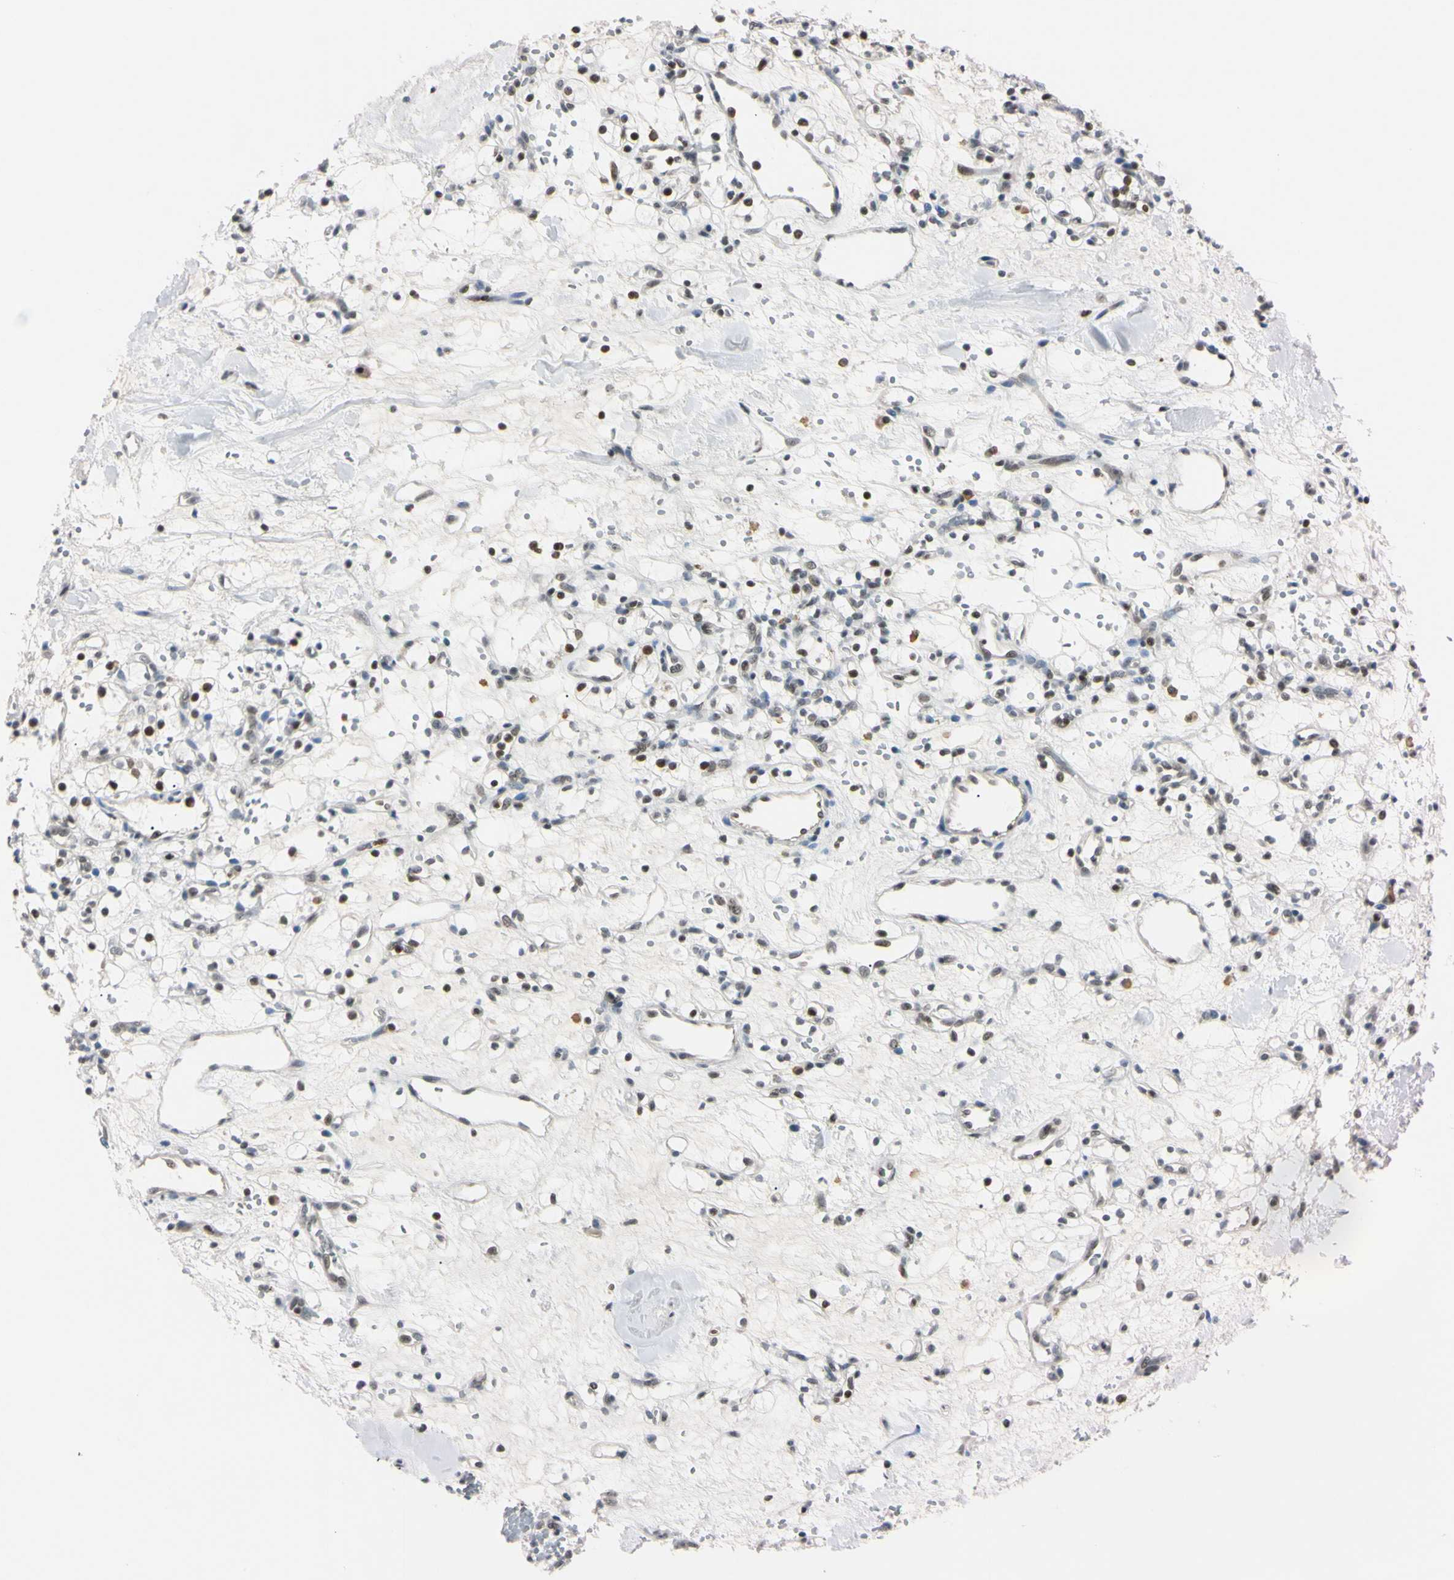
{"staining": {"intensity": "moderate", "quantity": "<25%", "location": "nuclear"}, "tissue": "renal cancer", "cell_type": "Tumor cells", "image_type": "cancer", "snomed": [{"axis": "morphology", "description": "Adenocarcinoma, NOS"}, {"axis": "topography", "description": "Kidney"}], "caption": "The photomicrograph shows staining of renal cancer, revealing moderate nuclear protein positivity (brown color) within tumor cells.", "gene": "C1orf174", "patient": {"sex": "female", "age": 60}}